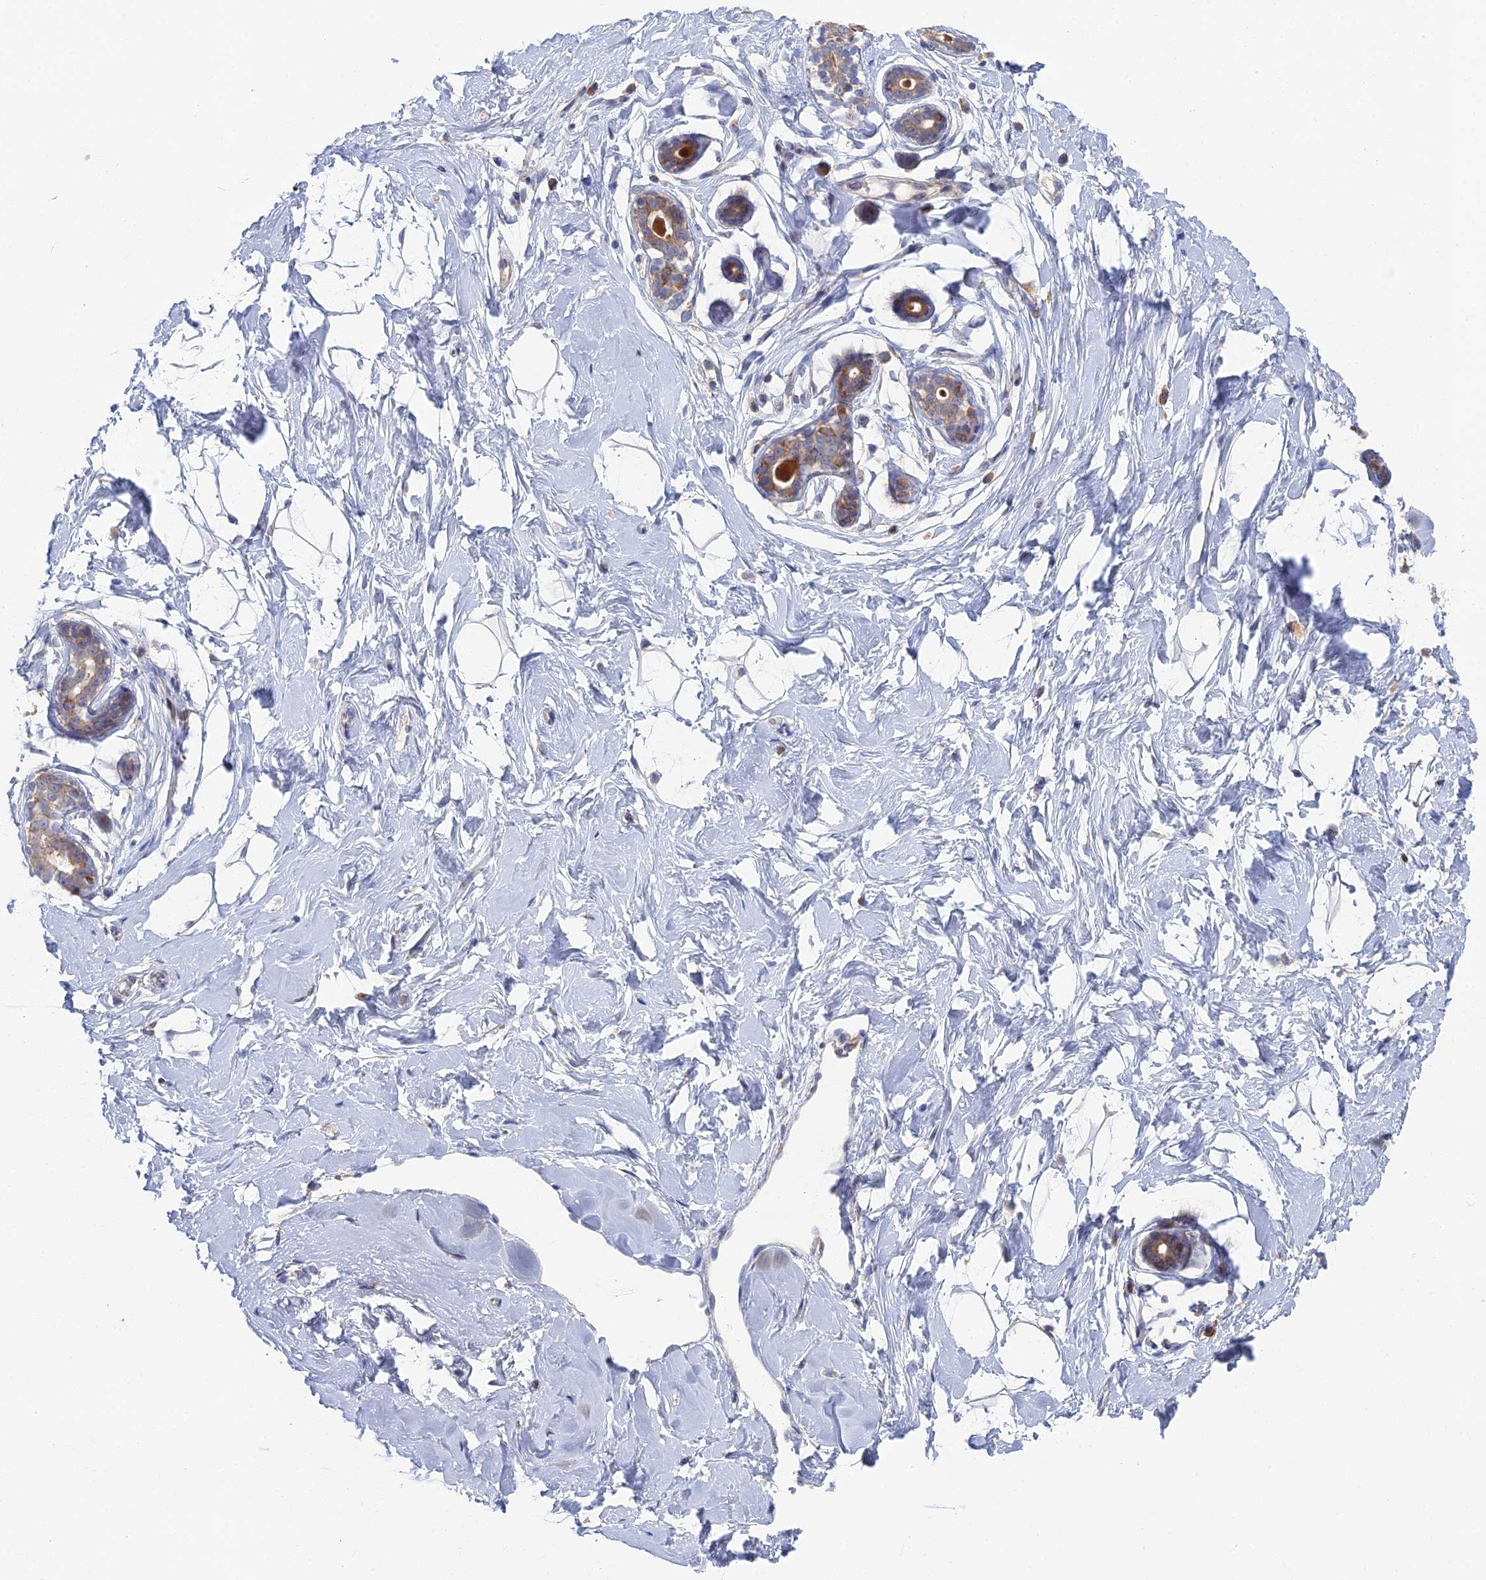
{"staining": {"intensity": "negative", "quantity": "none", "location": "none"}, "tissue": "breast", "cell_type": "Adipocytes", "image_type": "normal", "snomed": [{"axis": "morphology", "description": "Normal tissue, NOS"}, {"axis": "morphology", "description": "Adenoma, NOS"}, {"axis": "topography", "description": "Breast"}], "caption": "This image is of normal breast stained with immunohistochemistry to label a protein in brown with the nuclei are counter-stained blue. There is no expression in adipocytes.", "gene": "TRAPPC6A", "patient": {"sex": "female", "age": 23}}